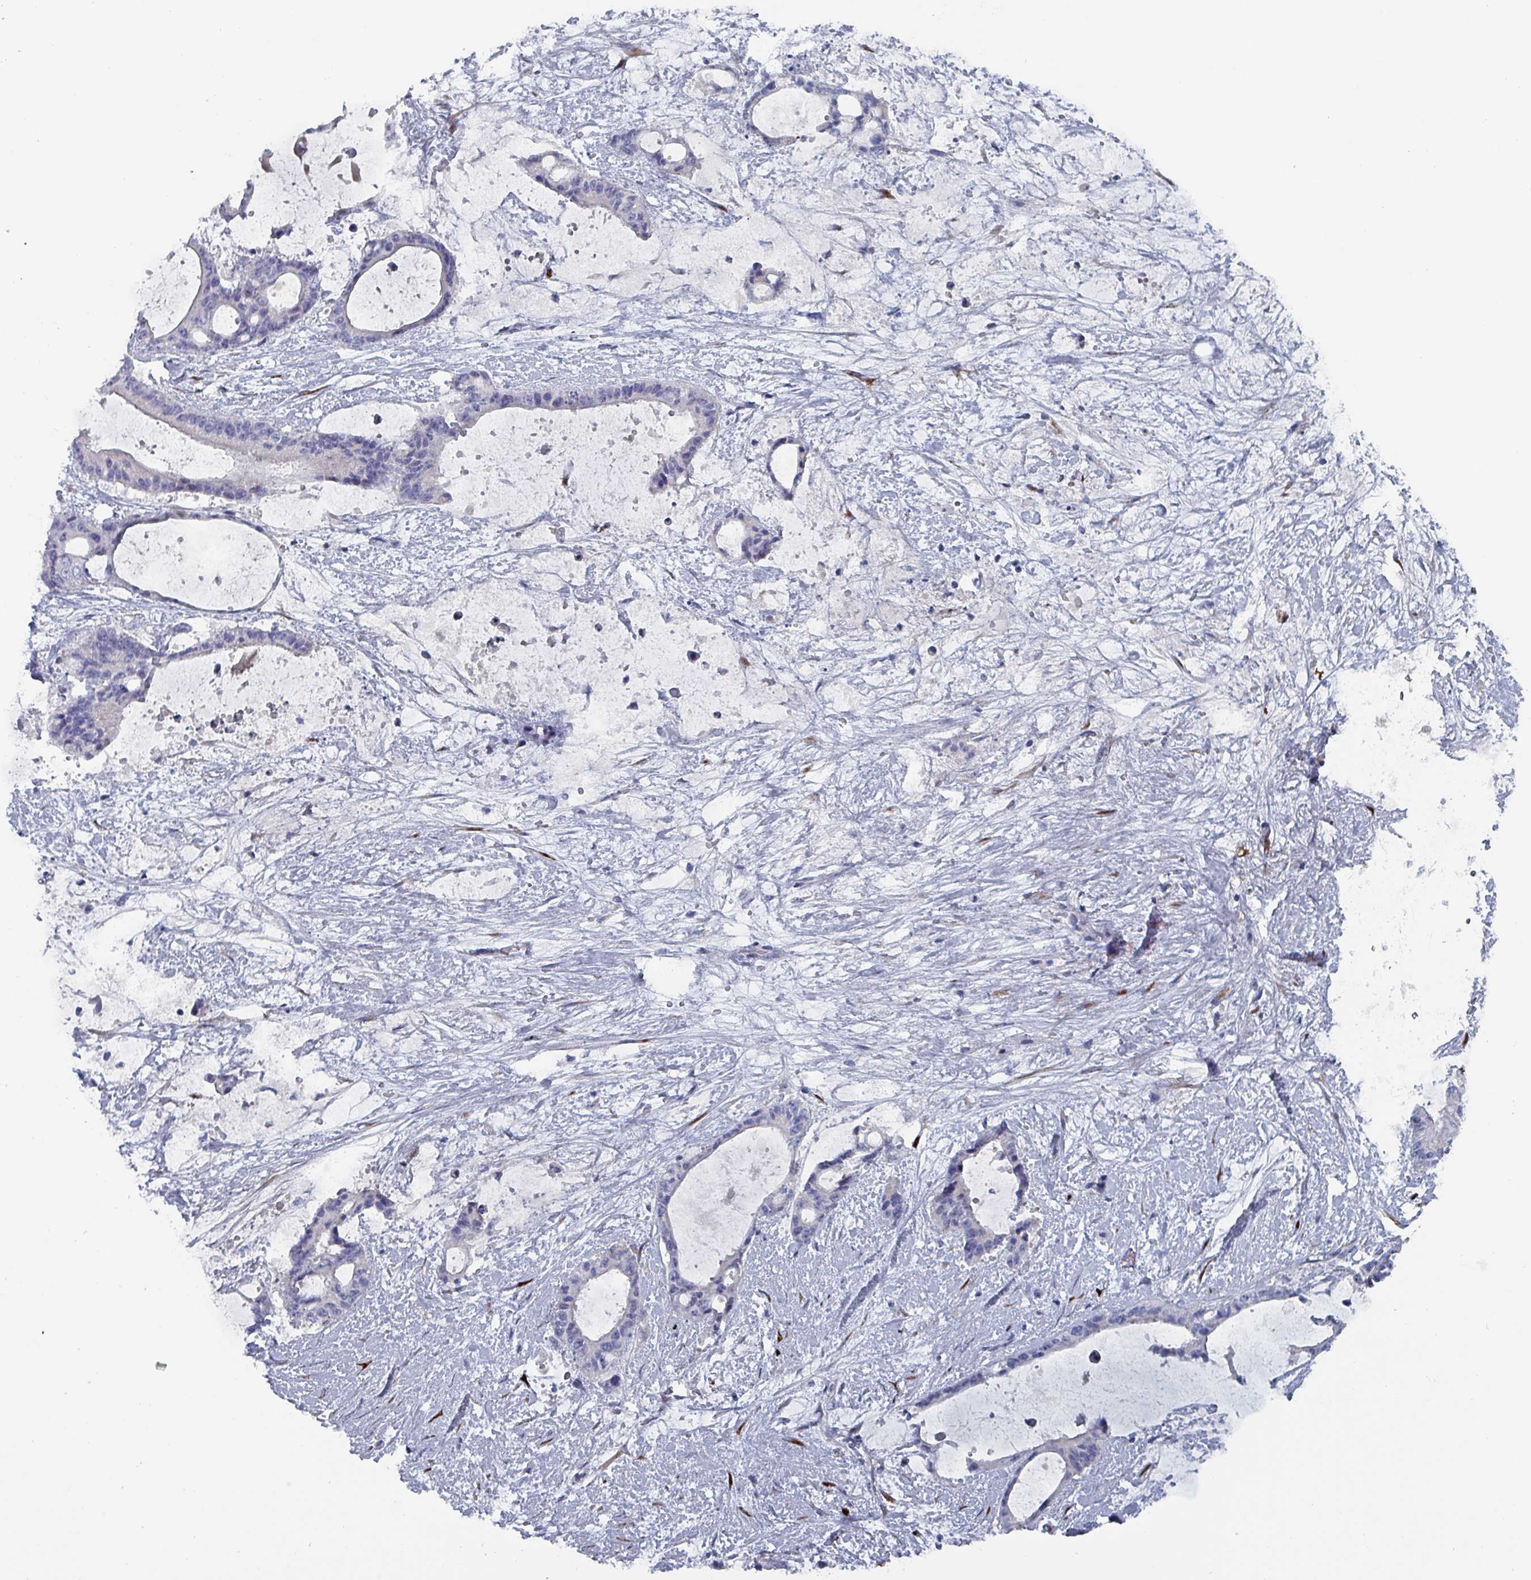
{"staining": {"intensity": "negative", "quantity": "none", "location": "none"}, "tissue": "liver cancer", "cell_type": "Tumor cells", "image_type": "cancer", "snomed": [{"axis": "morphology", "description": "Normal tissue, NOS"}, {"axis": "morphology", "description": "Cholangiocarcinoma"}, {"axis": "topography", "description": "Liver"}, {"axis": "topography", "description": "Peripheral nerve tissue"}], "caption": "Human cholangiocarcinoma (liver) stained for a protein using immunohistochemistry shows no expression in tumor cells.", "gene": "DRD5", "patient": {"sex": "female", "age": 73}}